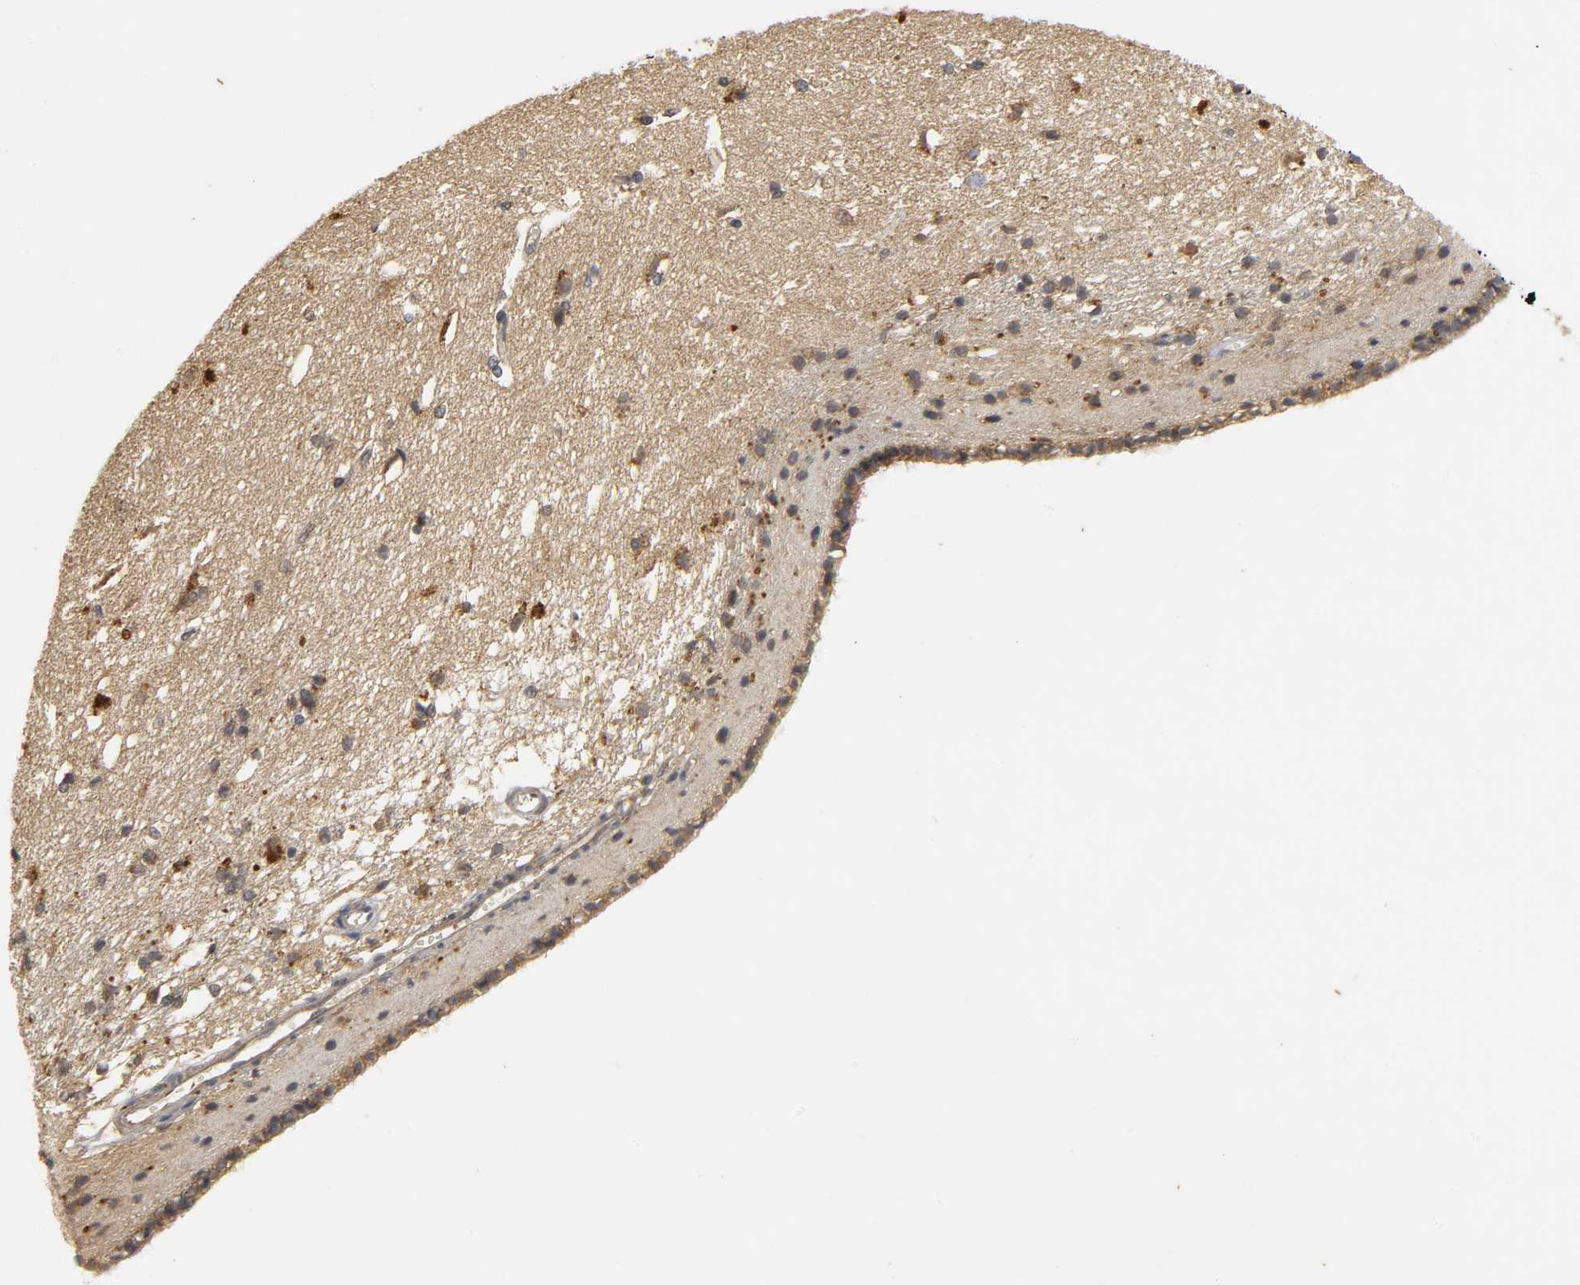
{"staining": {"intensity": "weak", "quantity": "25%-75%", "location": "cytoplasmic/membranous"}, "tissue": "caudate", "cell_type": "Glial cells", "image_type": "normal", "snomed": [{"axis": "morphology", "description": "Normal tissue, NOS"}, {"axis": "topography", "description": "Lateral ventricle wall"}], "caption": "This is a photomicrograph of immunohistochemistry staining of benign caudate, which shows weak positivity in the cytoplasmic/membranous of glial cells.", "gene": "TRAF6", "patient": {"sex": "female", "age": 19}}